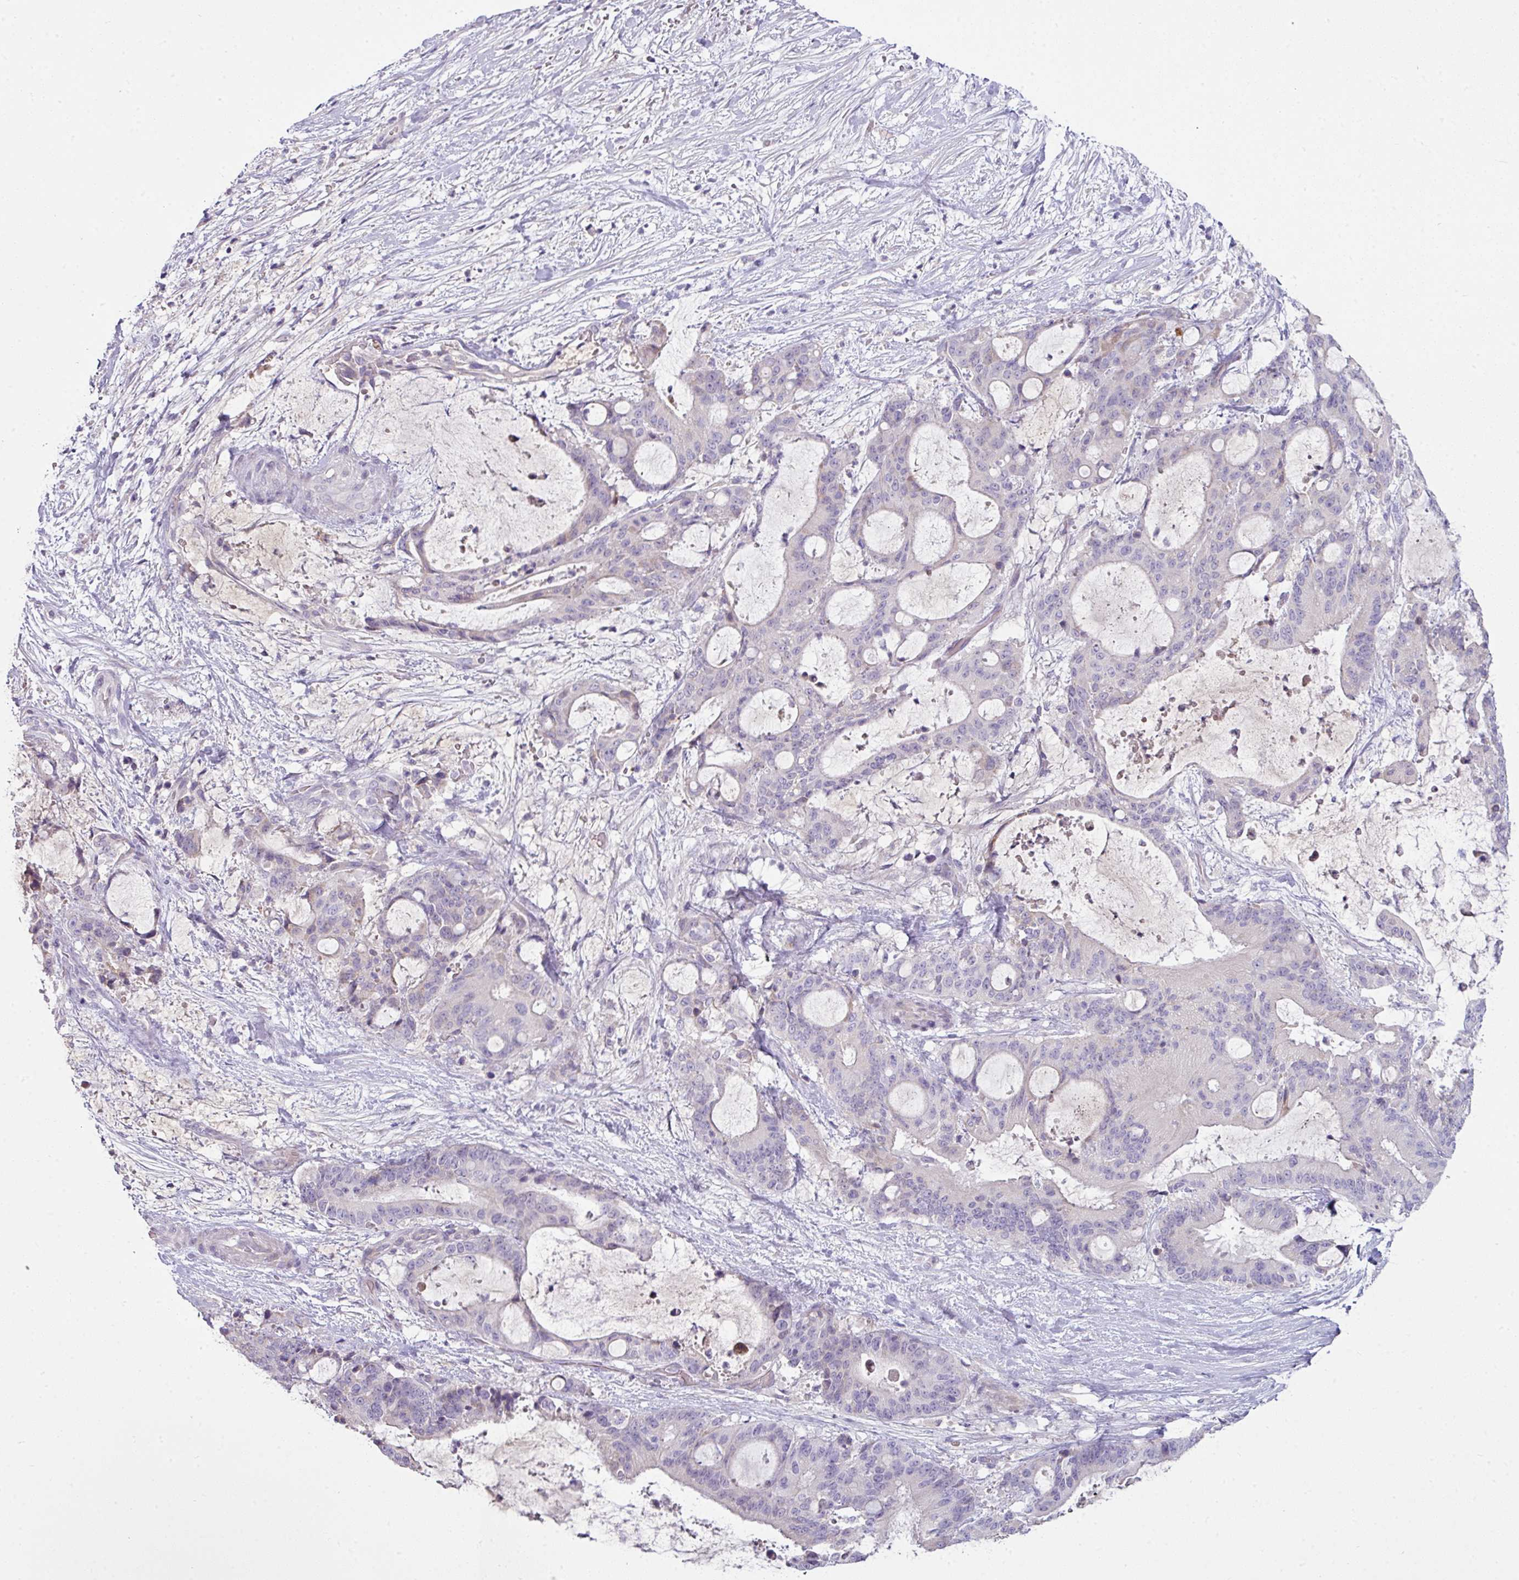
{"staining": {"intensity": "negative", "quantity": "none", "location": "none"}, "tissue": "liver cancer", "cell_type": "Tumor cells", "image_type": "cancer", "snomed": [{"axis": "morphology", "description": "Normal tissue, NOS"}, {"axis": "morphology", "description": "Cholangiocarcinoma"}, {"axis": "topography", "description": "Liver"}, {"axis": "topography", "description": "Peripheral nerve tissue"}], "caption": "Liver cholangiocarcinoma was stained to show a protein in brown. There is no significant positivity in tumor cells.", "gene": "SLAMF6", "patient": {"sex": "female", "age": 73}}